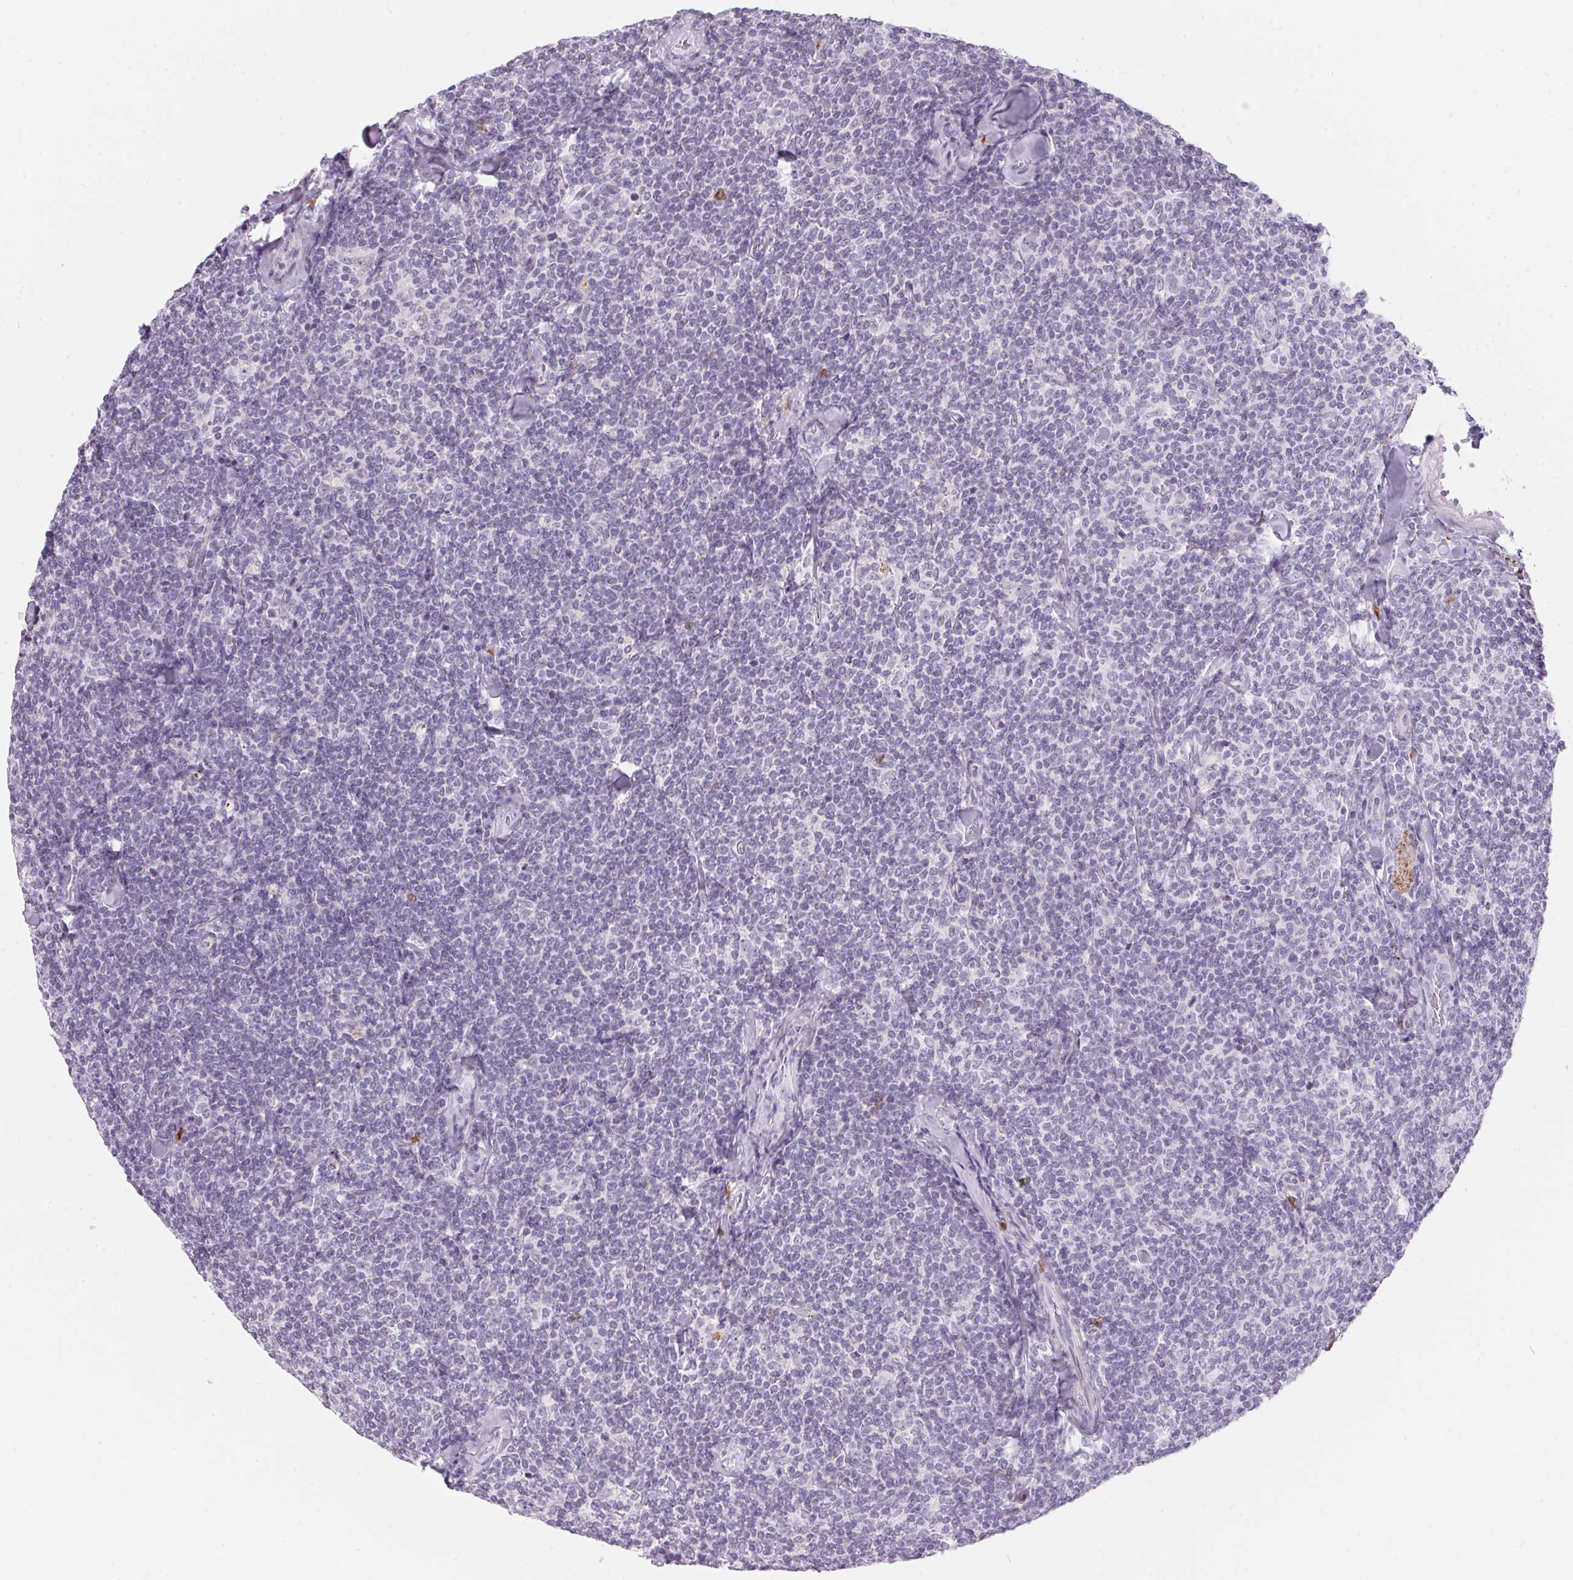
{"staining": {"intensity": "negative", "quantity": "none", "location": "none"}, "tissue": "lymphoma", "cell_type": "Tumor cells", "image_type": "cancer", "snomed": [{"axis": "morphology", "description": "Malignant lymphoma, non-Hodgkin's type, Low grade"}, {"axis": "topography", "description": "Lymph node"}], "caption": "Histopathology image shows no significant protein expression in tumor cells of lymphoma.", "gene": "CADPS", "patient": {"sex": "female", "age": 56}}